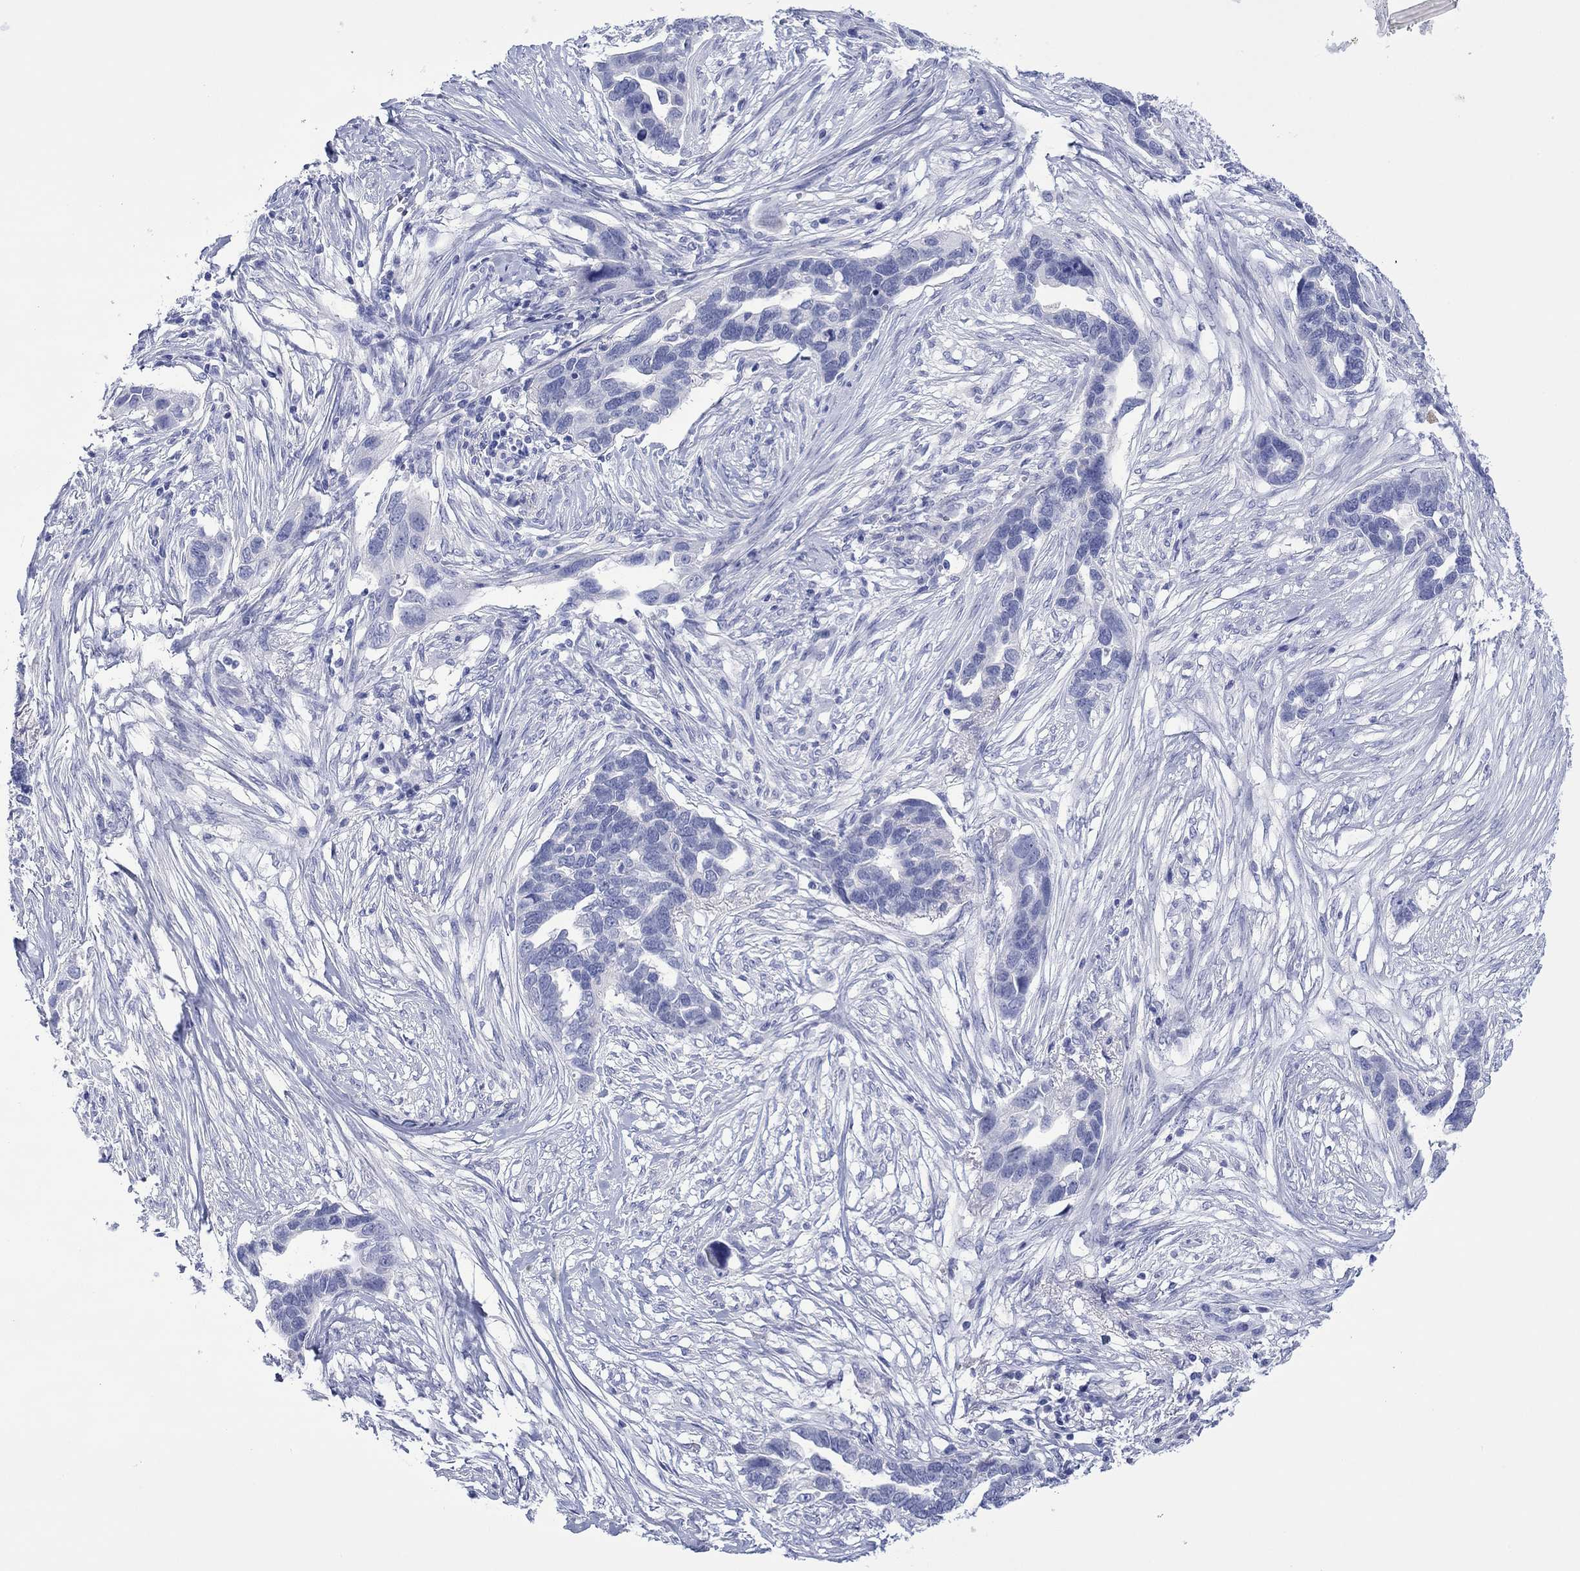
{"staining": {"intensity": "negative", "quantity": "none", "location": "none"}, "tissue": "ovarian cancer", "cell_type": "Tumor cells", "image_type": "cancer", "snomed": [{"axis": "morphology", "description": "Cystadenocarcinoma, serous, NOS"}, {"axis": "topography", "description": "Ovary"}], "caption": "Image shows no protein staining in tumor cells of ovarian cancer (serous cystadenocarcinoma) tissue.", "gene": "MLANA", "patient": {"sex": "female", "age": 54}}